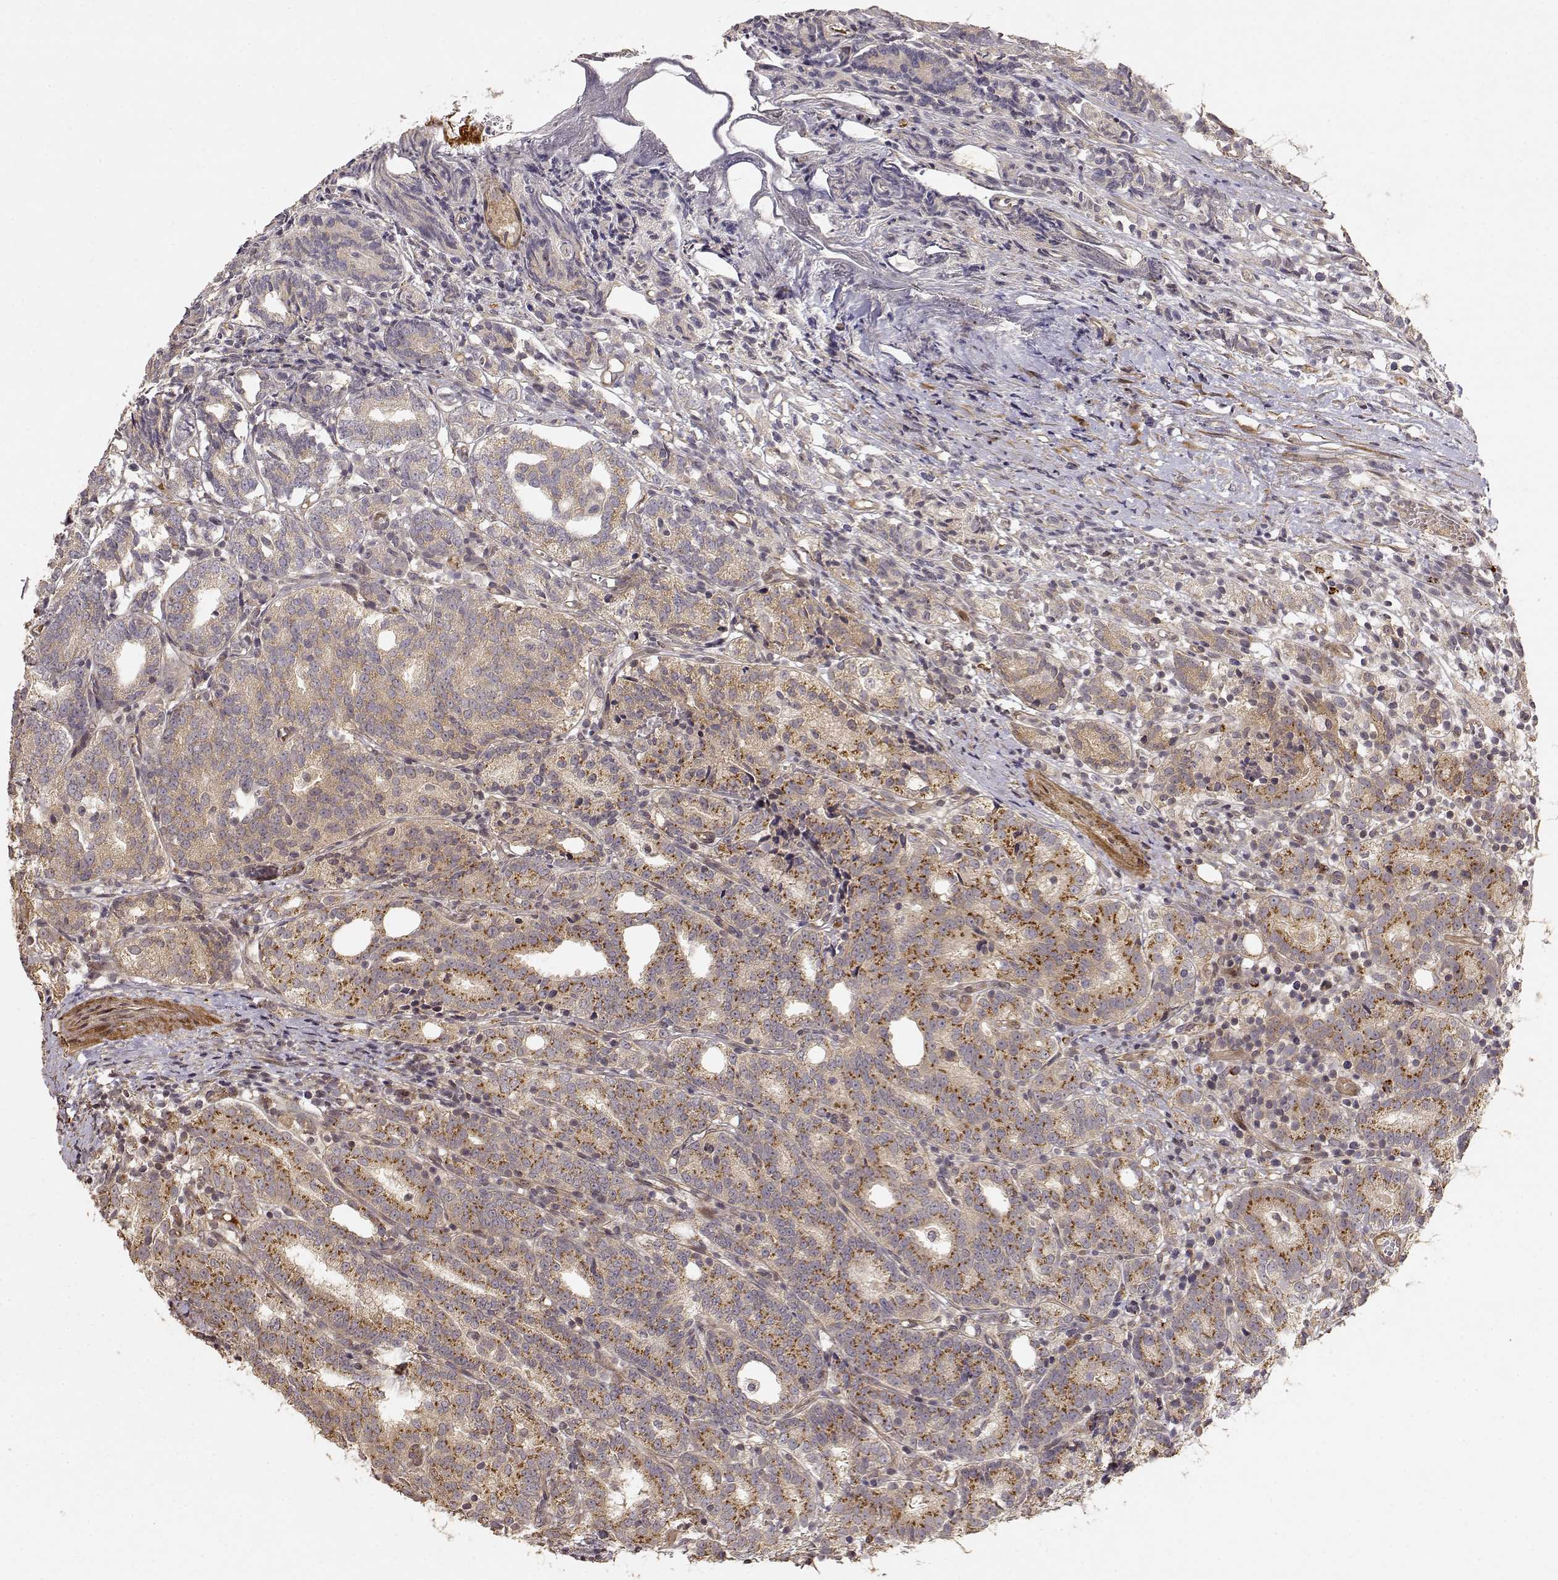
{"staining": {"intensity": "moderate", "quantity": "25%-75%", "location": "cytoplasmic/membranous"}, "tissue": "prostate cancer", "cell_type": "Tumor cells", "image_type": "cancer", "snomed": [{"axis": "morphology", "description": "Adenocarcinoma, High grade"}, {"axis": "topography", "description": "Prostate"}], "caption": "Prostate cancer (adenocarcinoma (high-grade)) stained with DAB IHC displays medium levels of moderate cytoplasmic/membranous expression in approximately 25%-75% of tumor cells.", "gene": "PICK1", "patient": {"sex": "male", "age": 53}}